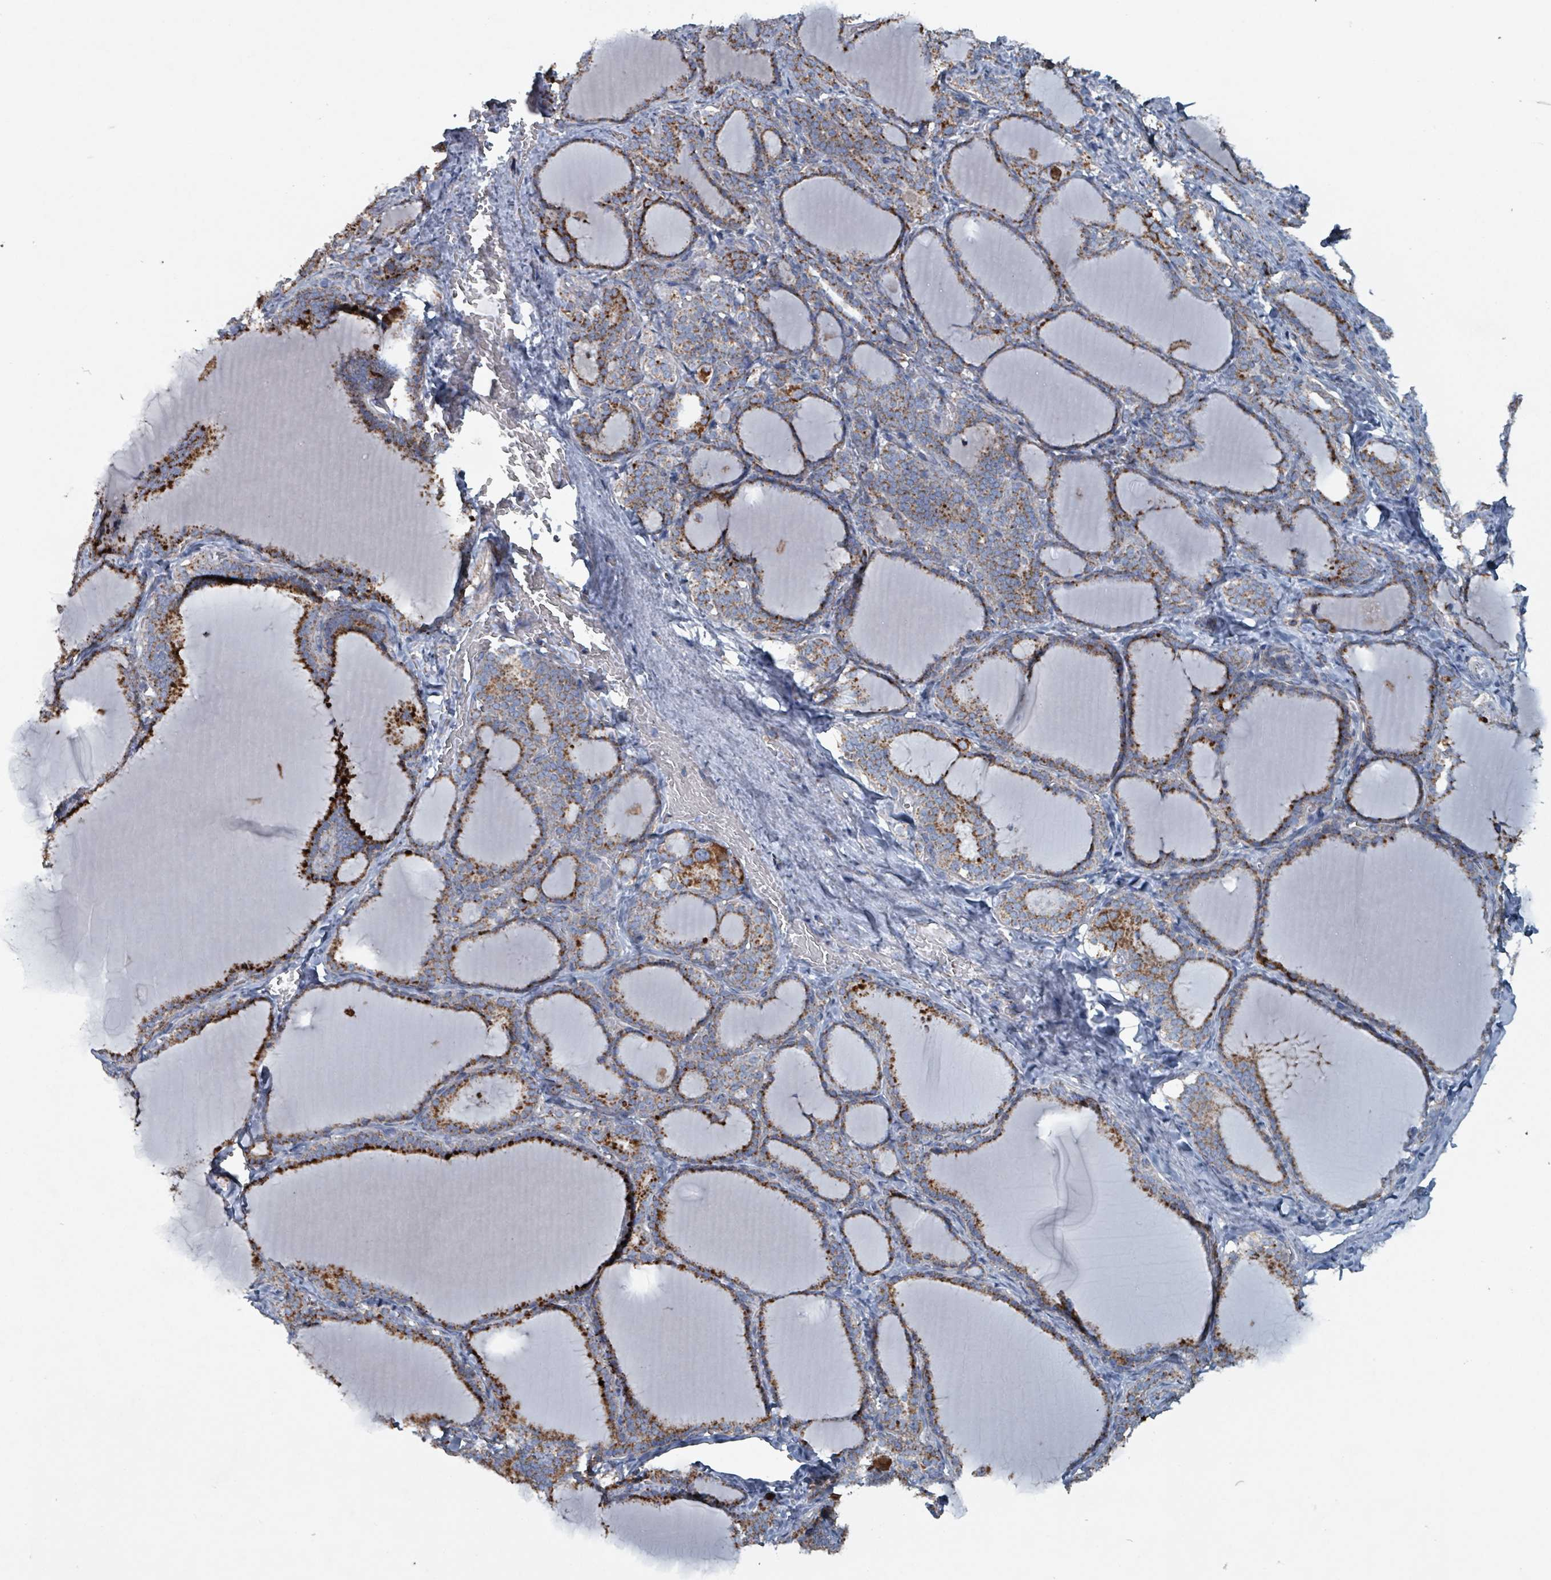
{"staining": {"intensity": "strong", "quantity": "25%-75%", "location": "cytoplasmic/membranous"}, "tissue": "thyroid gland", "cell_type": "Glandular cells", "image_type": "normal", "snomed": [{"axis": "morphology", "description": "Normal tissue, NOS"}, {"axis": "topography", "description": "Thyroid gland"}], "caption": "Brown immunohistochemical staining in unremarkable human thyroid gland reveals strong cytoplasmic/membranous staining in about 25%-75% of glandular cells.", "gene": "ABHD18", "patient": {"sex": "female", "age": 31}}